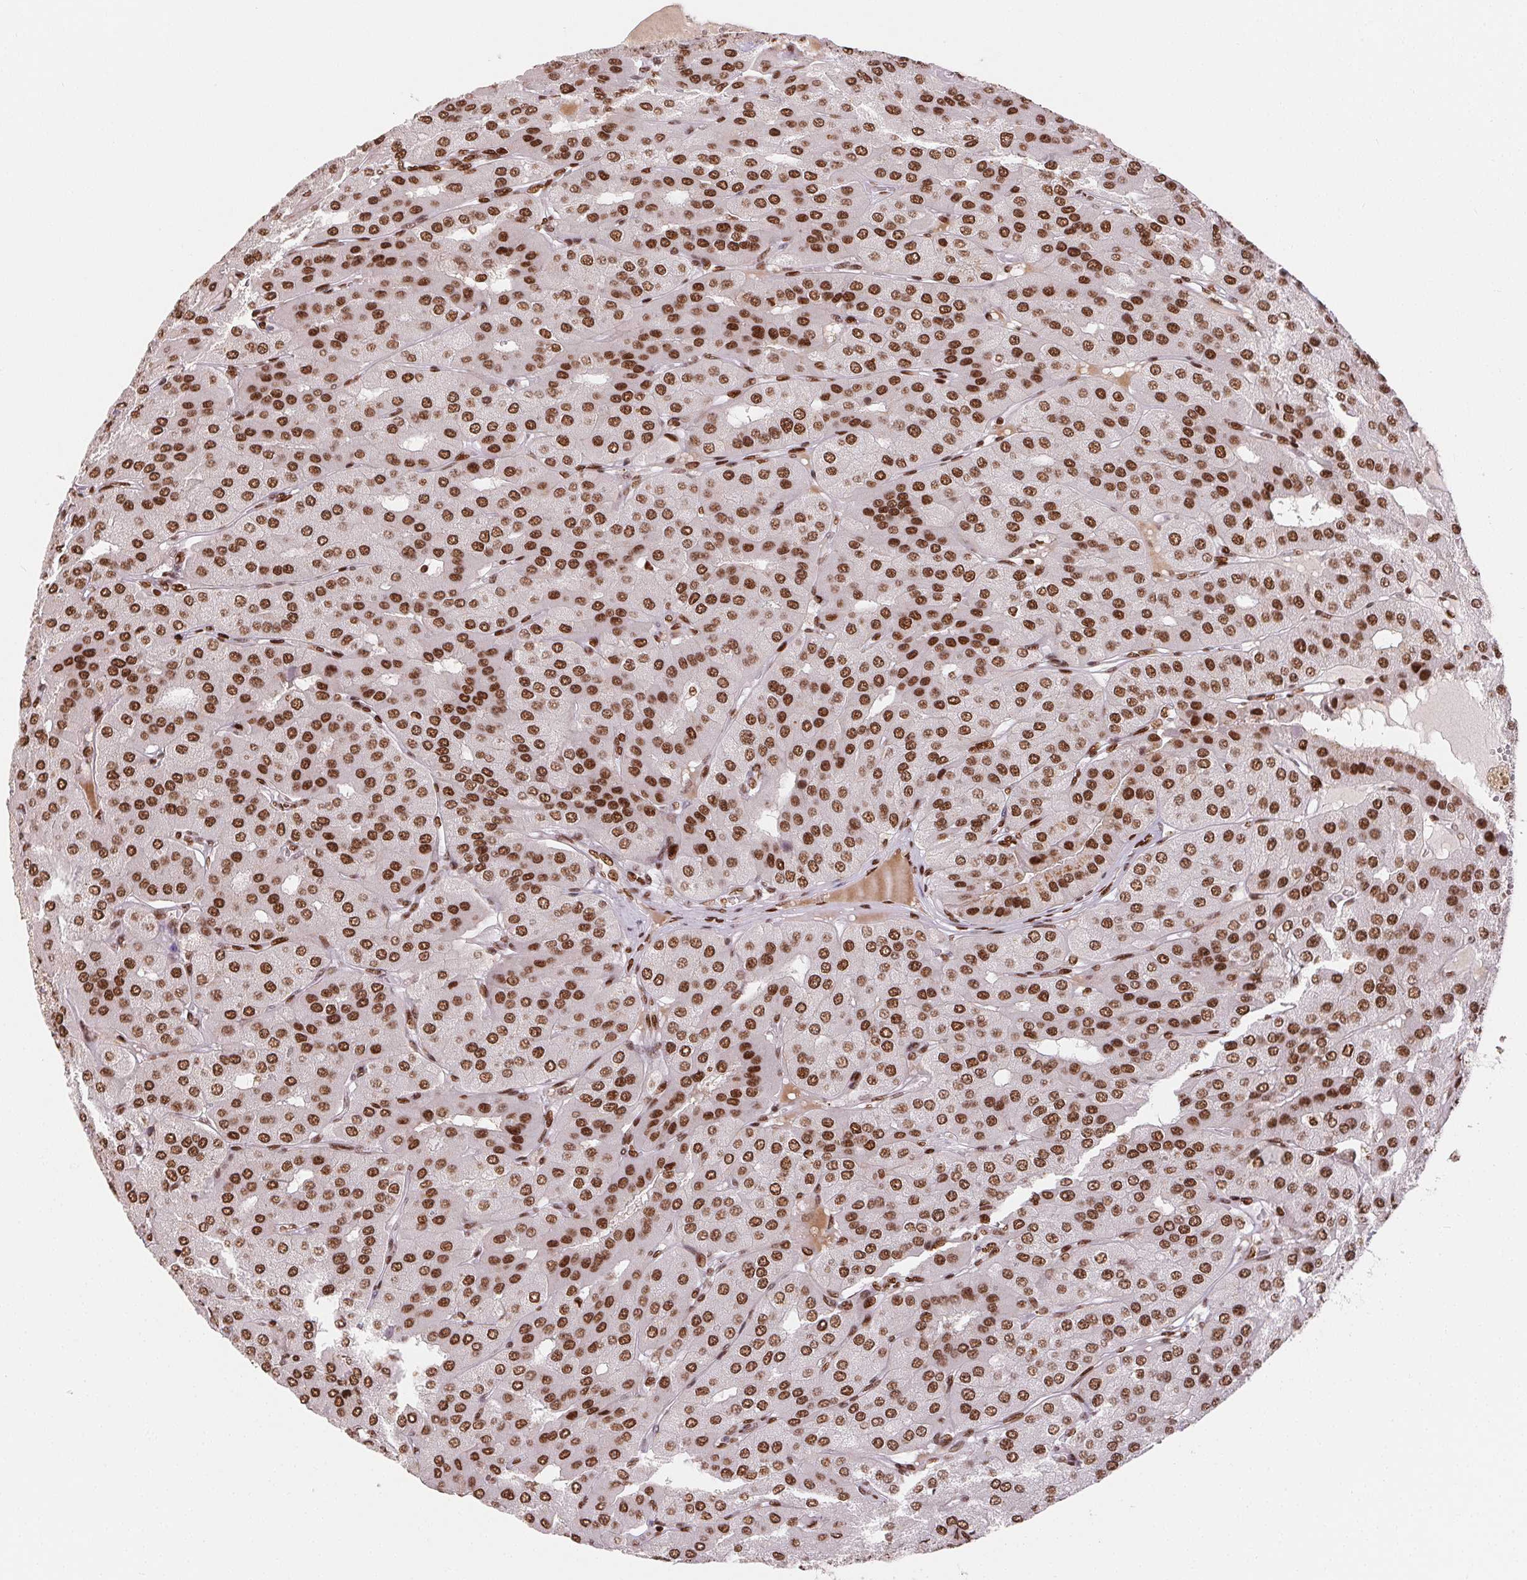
{"staining": {"intensity": "moderate", "quantity": ">75%", "location": "nuclear"}, "tissue": "parathyroid gland", "cell_type": "Glandular cells", "image_type": "normal", "snomed": [{"axis": "morphology", "description": "Normal tissue, NOS"}, {"axis": "morphology", "description": "Adenoma, NOS"}, {"axis": "topography", "description": "Parathyroid gland"}], "caption": "Parathyroid gland stained with immunohistochemistry displays moderate nuclear positivity in approximately >75% of glandular cells.", "gene": "ZNF80", "patient": {"sex": "female", "age": 86}}